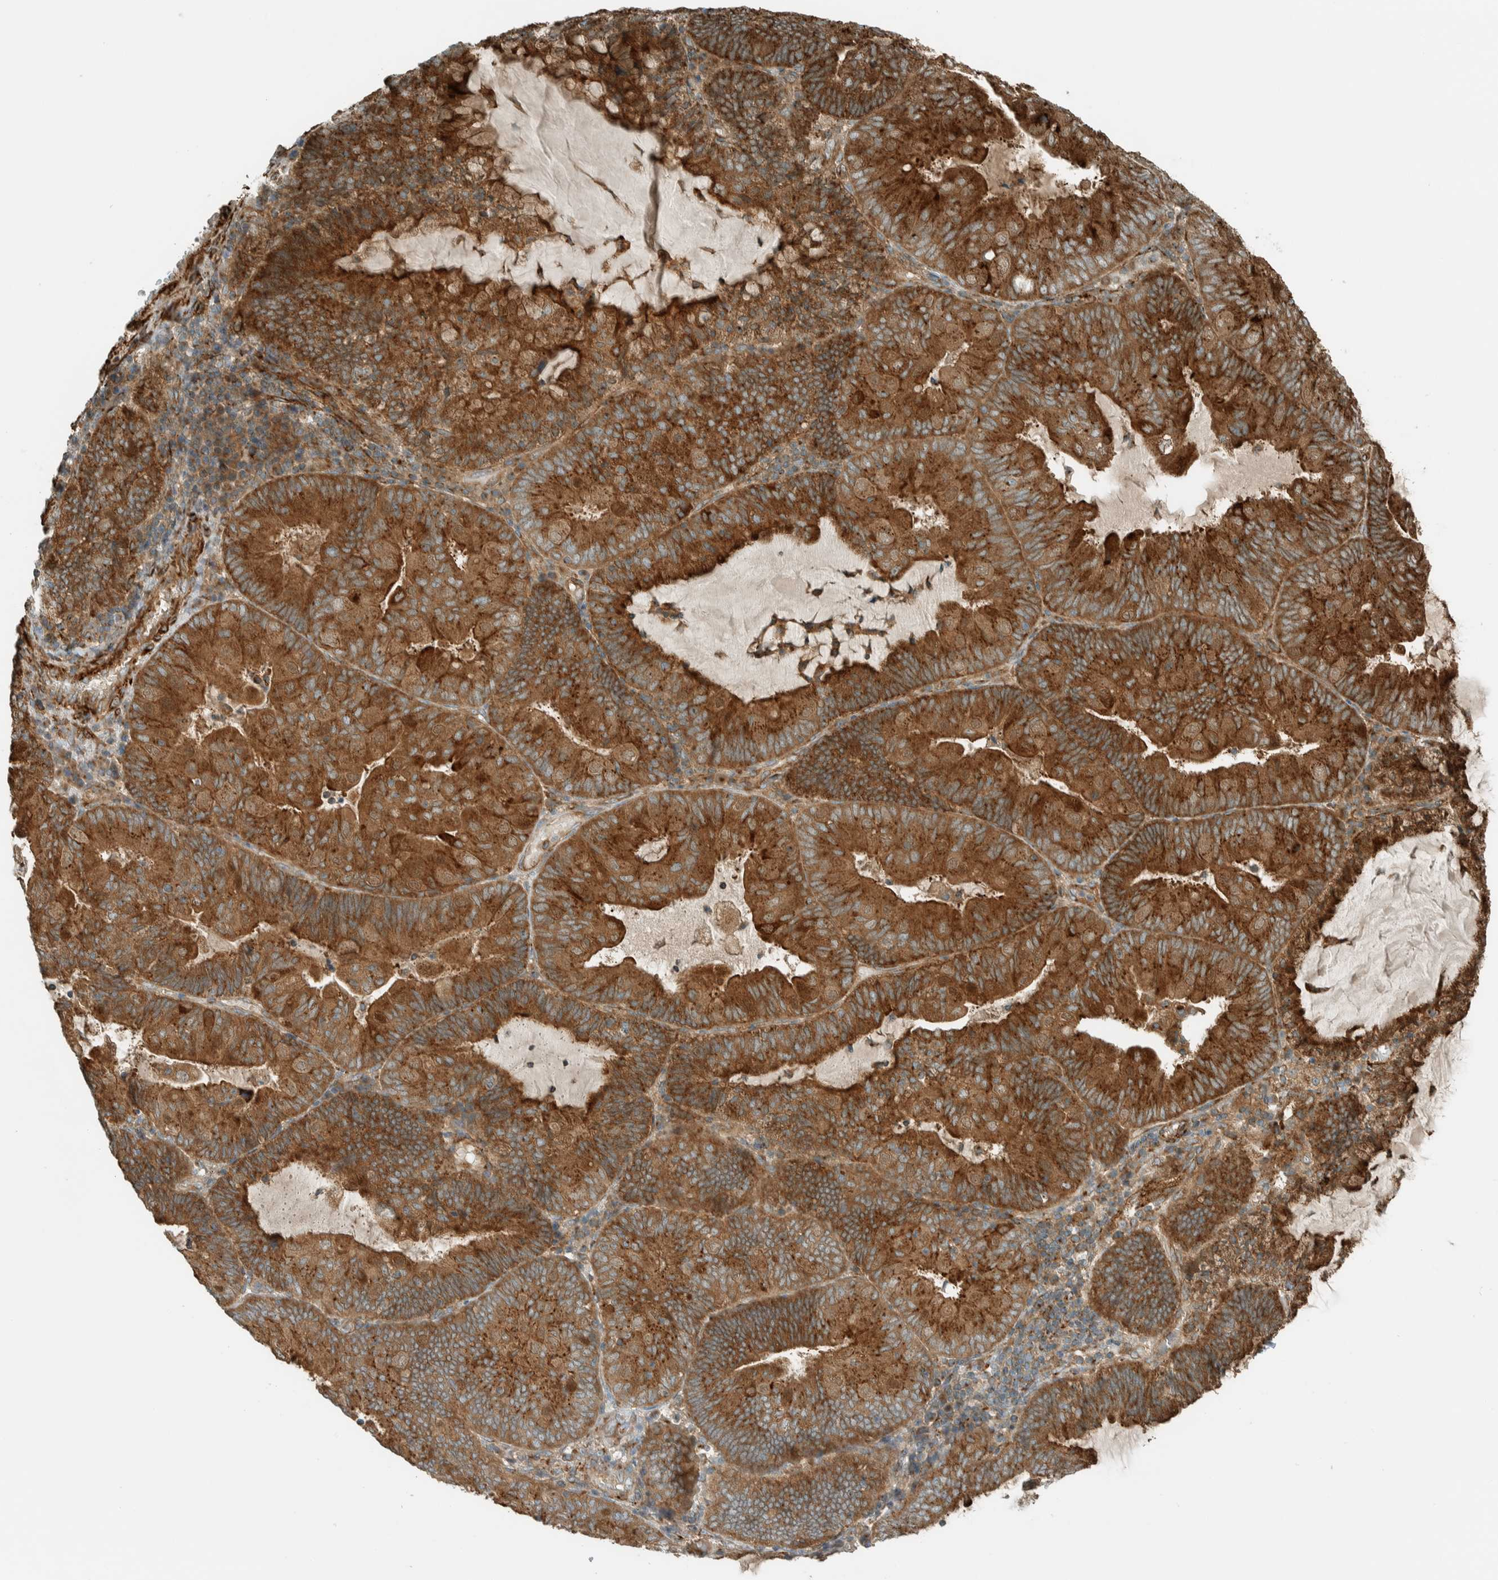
{"staining": {"intensity": "strong", "quantity": ">75%", "location": "cytoplasmic/membranous"}, "tissue": "endometrial cancer", "cell_type": "Tumor cells", "image_type": "cancer", "snomed": [{"axis": "morphology", "description": "Adenocarcinoma, NOS"}, {"axis": "topography", "description": "Endometrium"}], "caption": "This image demonstrates IHC staining of human endometrial adenocarcinoma, with high strong cytoplasmic/membranous expression in approximately >75% of tumor cells.", "gene": "EXOC7", "patient": {"sex": "female", "age": 81}}